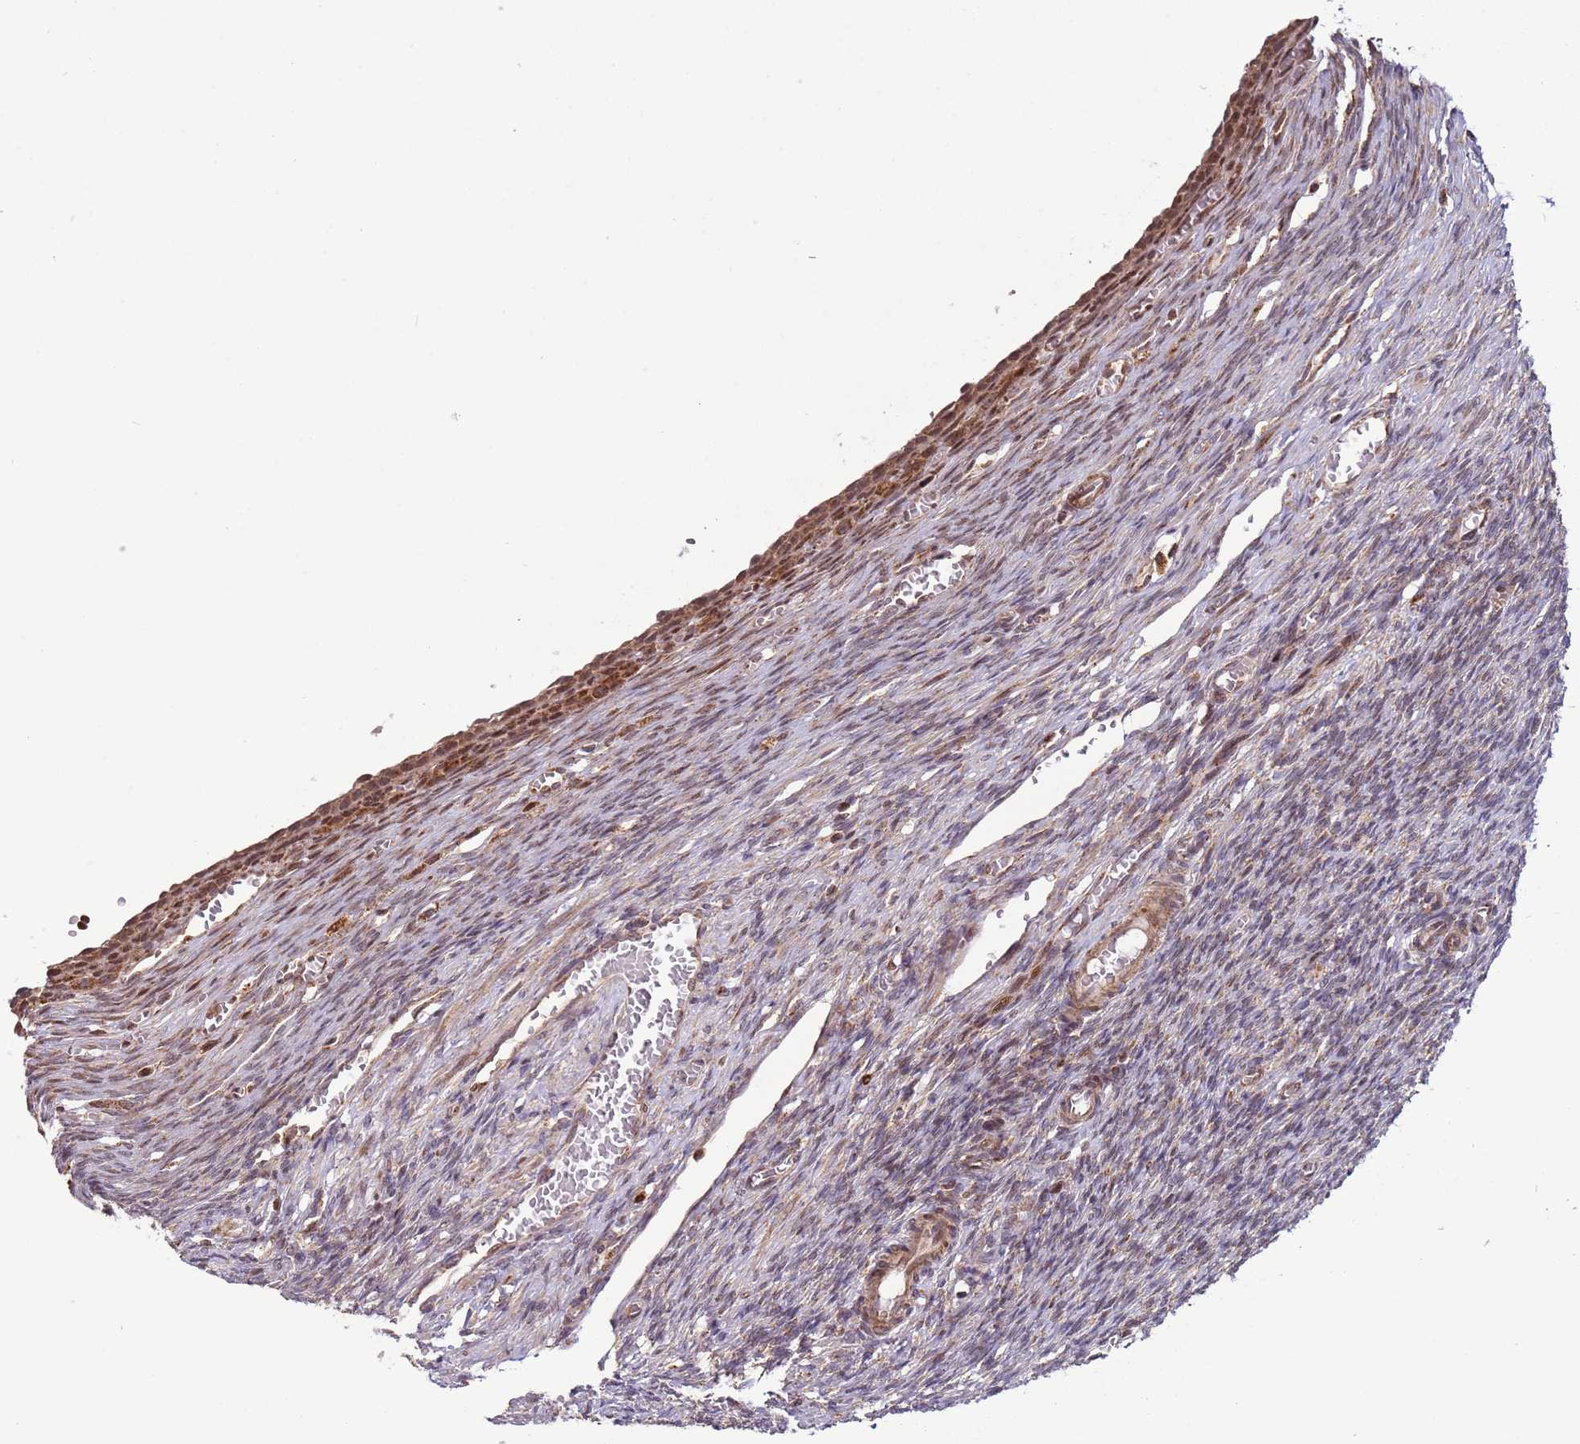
{"staining": {"intensity": "weak", "quantity": "<25%", "location": "cytoplasmic/membranous,nuclear"}, "tissue": "ovary", "cell_type": "Ovarian stroma cells", "image_type": "normal", "snomed": [{"axis": "morphology", "description": "Normal tissue, NOS"}, {"axis": "topography", "description": "Ovary"}], "caption": "IHC photomicrograph of unremarkable ovary: ovary stained with DAB (3,3'-diaminobenzidine) reveals no significant protein expression in ovarian stroma cells.", "gene": "RCOR2", "patient": {"sex": "female", "age": 27}}